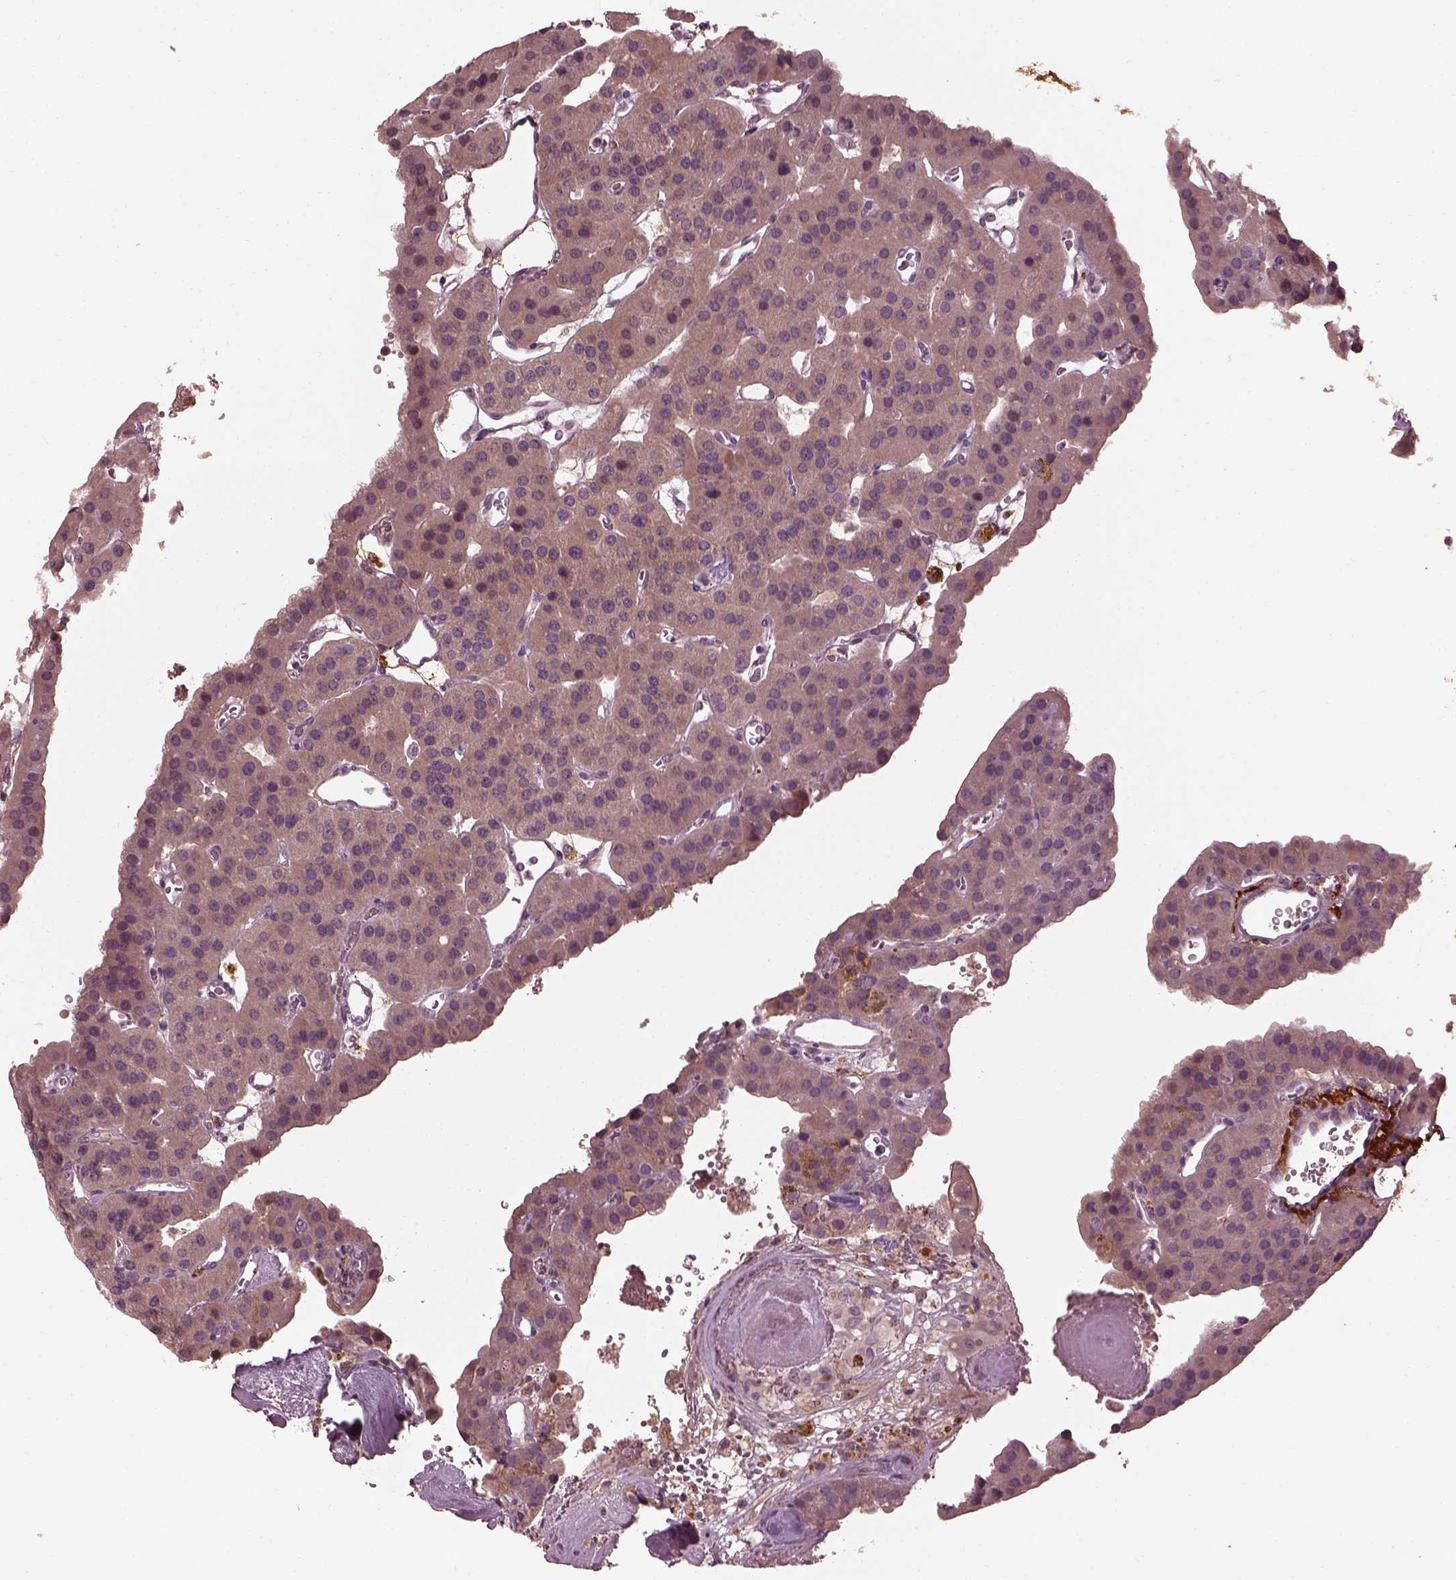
{"staining": {"intensity": "weak", "quantity": ">75%", "location": "cytoplasmic/membranous"}, "tissue": "parathyroid gland", "cell_type": "Glandular cells", "image_type": "normal", "snomed": [{"axis": "morphology", "description": "Normal tissue, NOS"}, {"axis": "morphology", "description": "Adenoma, NOS"}, {"axis": "topography", "description": "Parathyroid gland"}], "caption": "High-magnification brightfield microscopy of normal parathyroid gland stained with DAB (3,3'-diaminobenzidine) (brown) and counterstained with hematoxylin (blue). glandular cells exhibit weak cytoplasmic/membranous expression is appreciated in about>75% of cells.", "gene": "EFEMP1", "patient": {"sex": "female", "age": 86}}